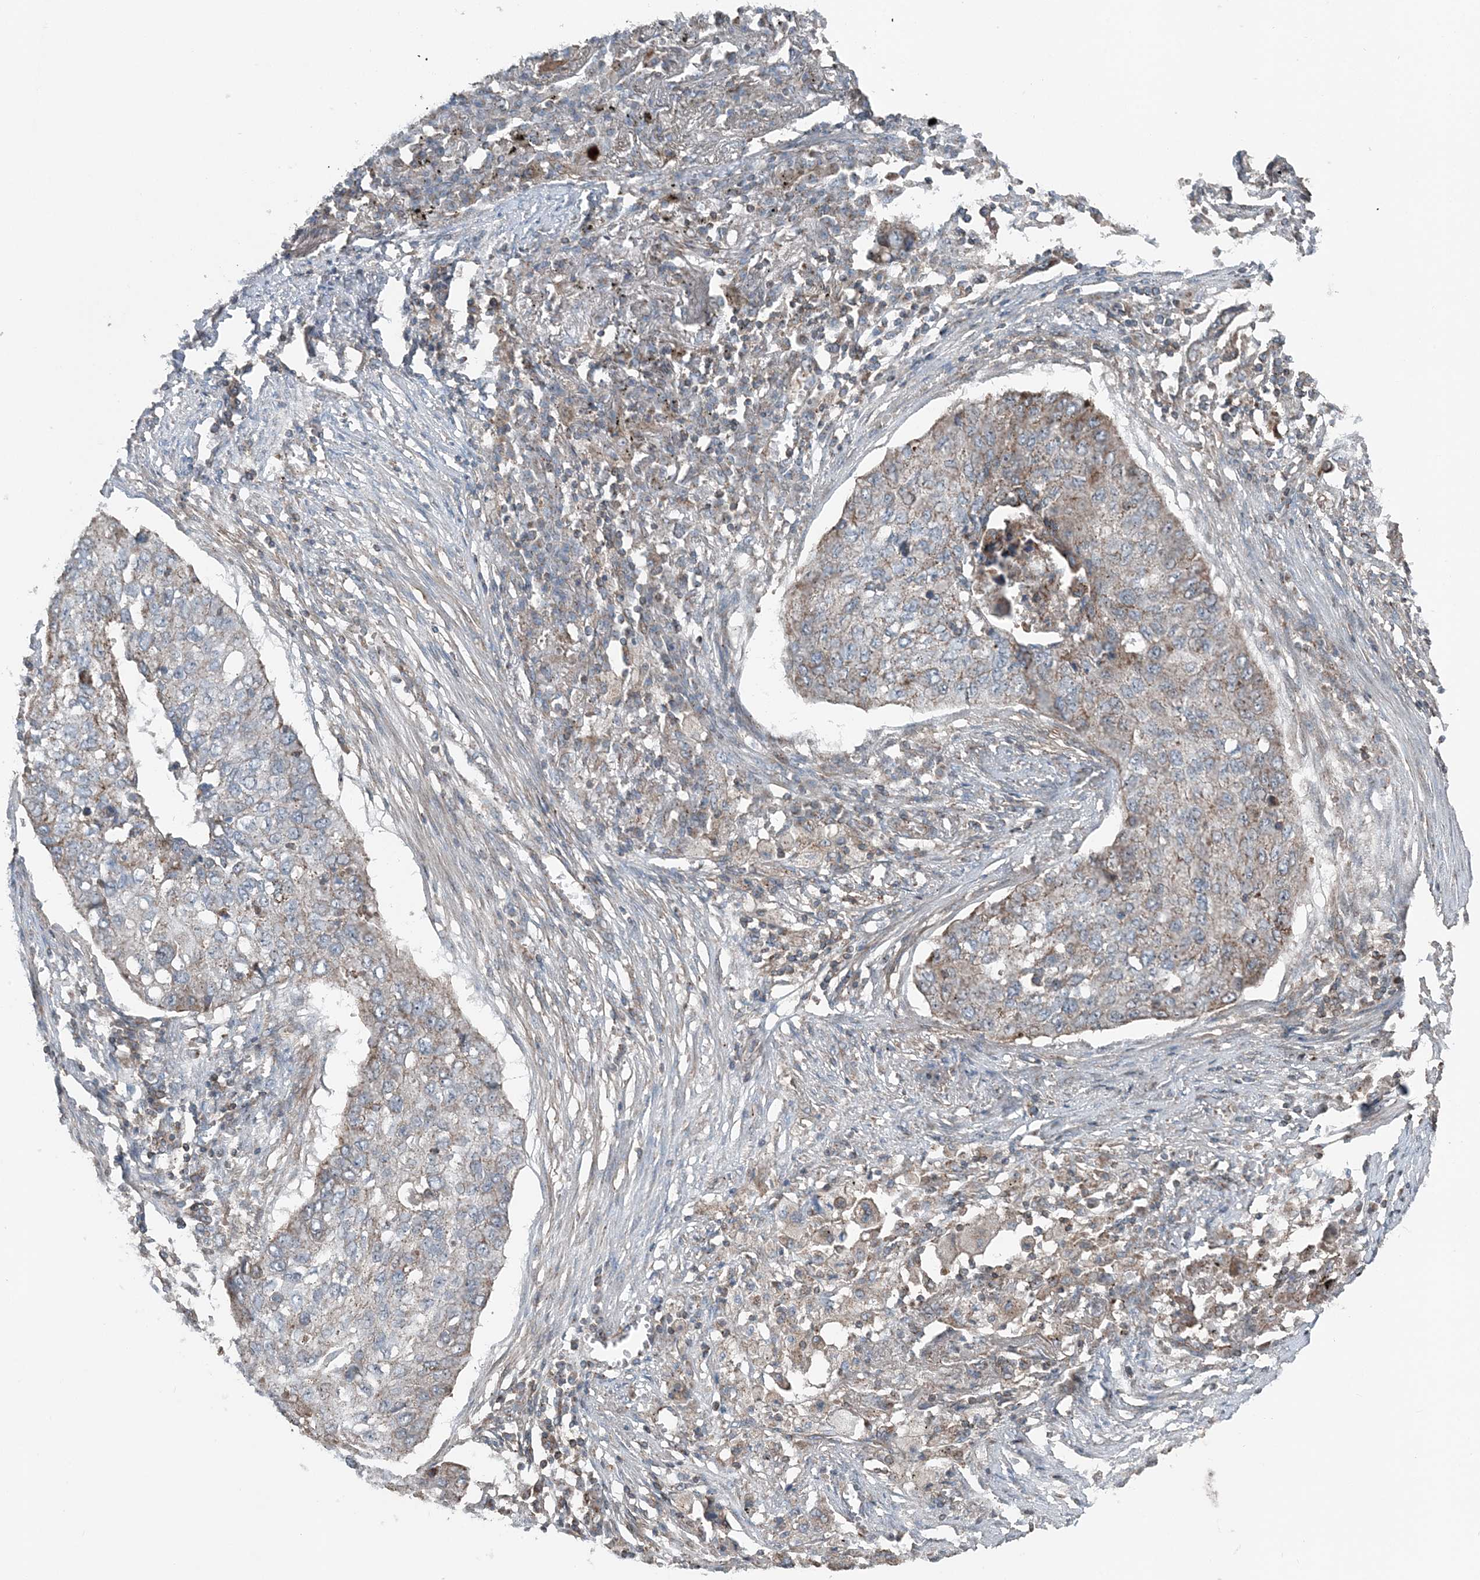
{"staining": {"intensity": "weak", "quantity": "25%-75%", "location": "cytoplasmic/membranous"}, "tissue": "lung cancer", "cell_type": "Tumor cells", "image_type": "cancer", "snomed": [{"axis": "morphology", "description": "Squamous cell carcinoma, NOS"}, {"axis": "topography", "description": "Lung"}], "caption": "Immunohistochemical staining of human lung cancer shows low levels of weak cytoplasmic/membranous positivity in approximately 25%-75% of tumor cells.", "gene": "KY", "patient": {"sex": "female", "age": 63}}